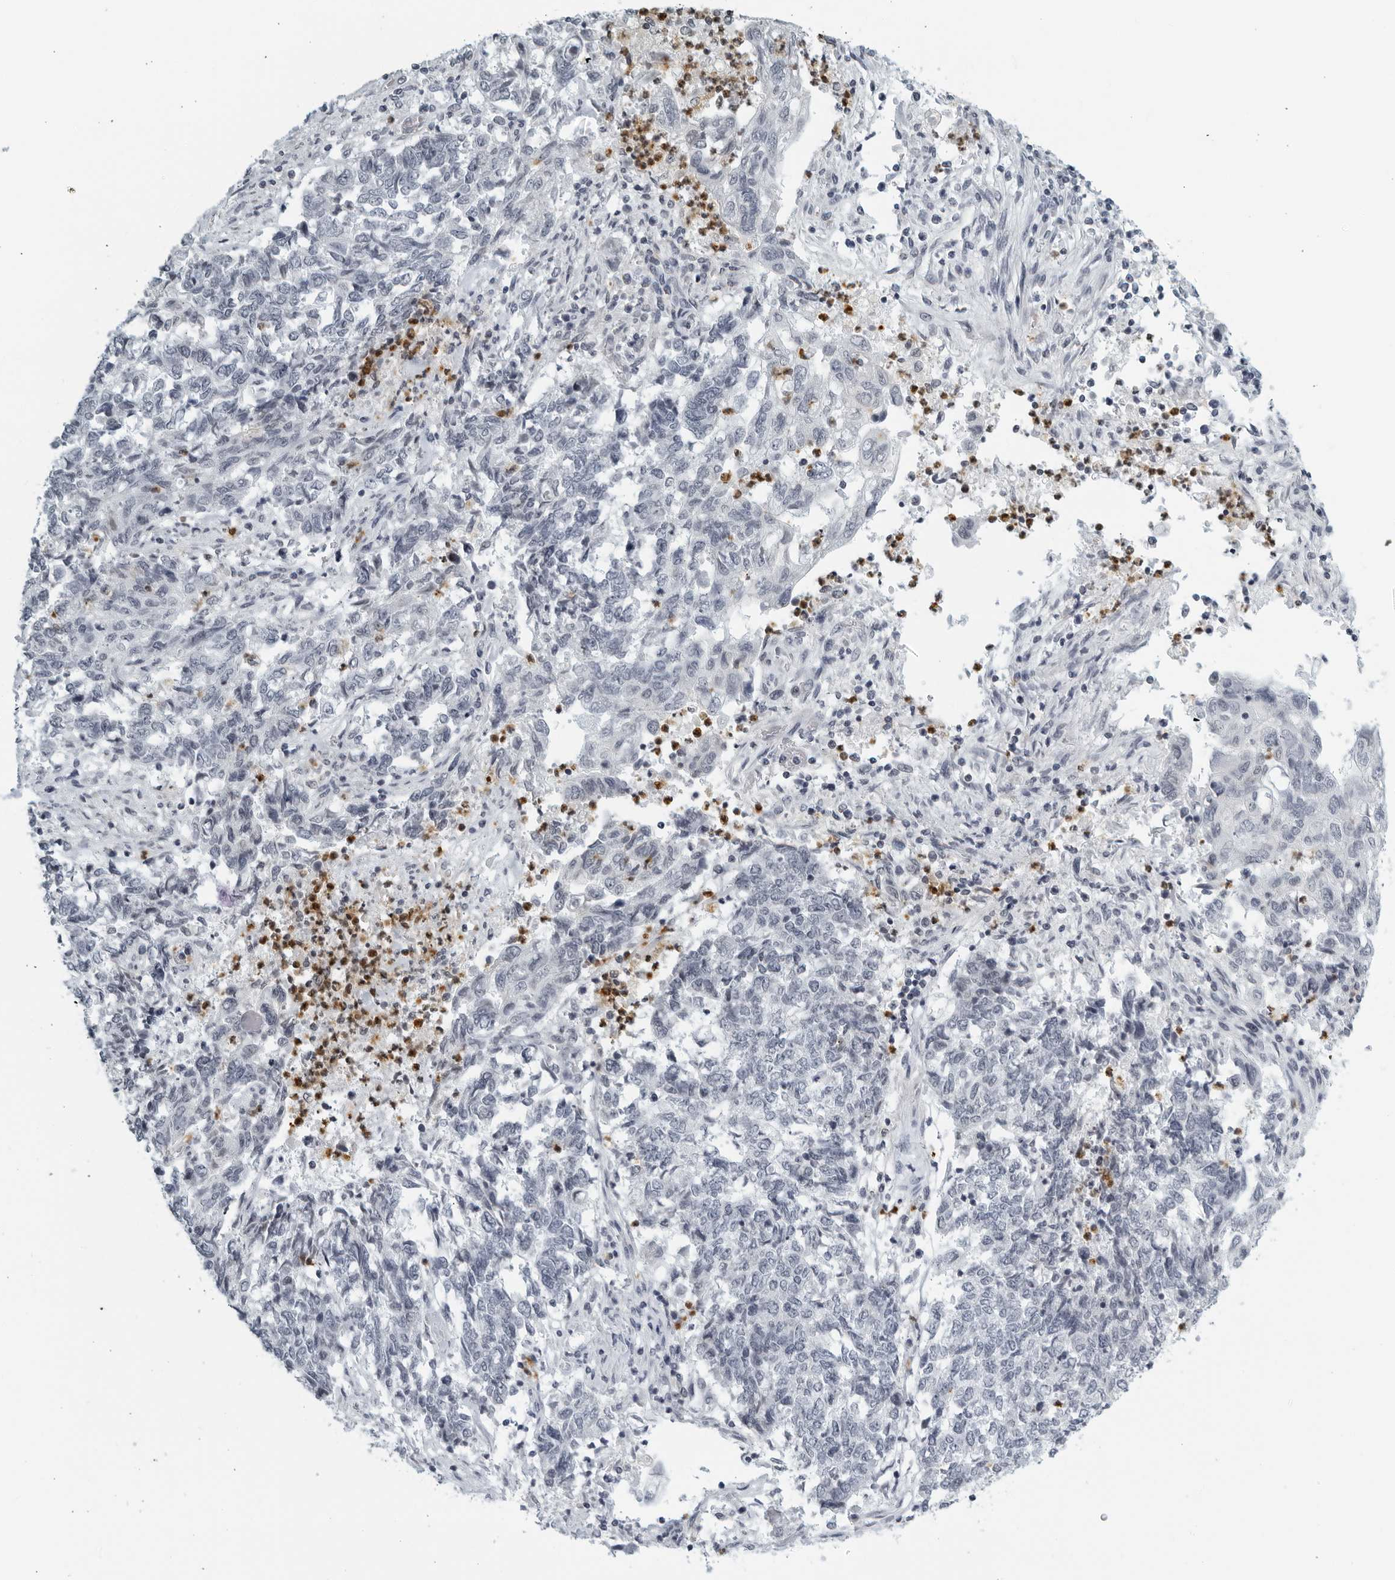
{"staining": {"intensity": "negative", "quantity": "none", "location": "none"}, "tissue": "endometrial cancer", "cell_type": "Tumor cells", "image_type": "cancer", "snomed": [{"axis": "morphology", "description": "Adenocarcinoma, NOS"}, {"axis": "topography", "description": "Endometrium"}], "caption": "High power microscopy photomicrograph of an immunohistochemistry photomicrograph of endometrial cancer (adenocarcinoma), revealing no significant expression in tumor cells.", "gene": "KLK7", "patient": {"sex": "female", "age": 80}}